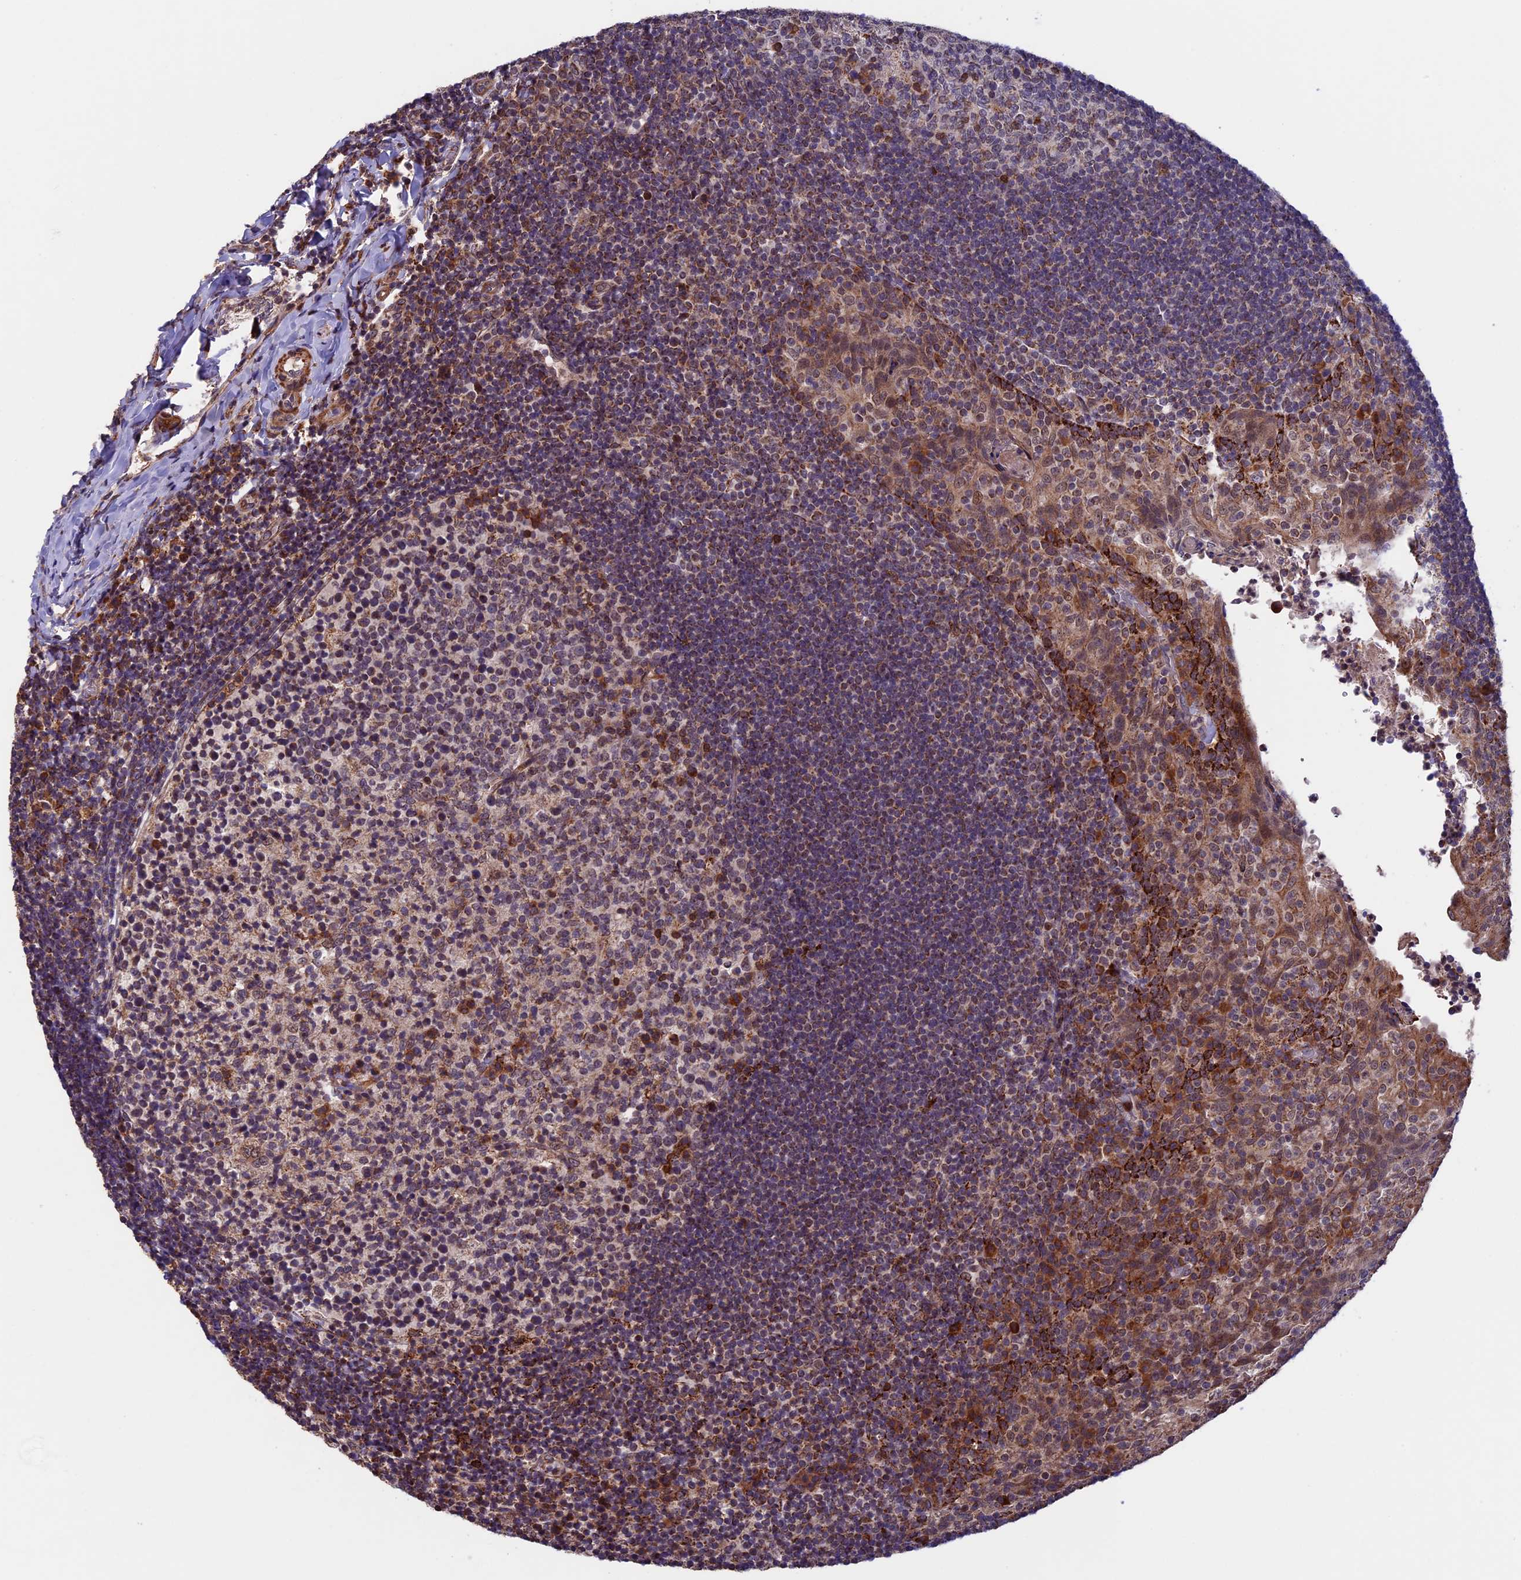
{"staining": {"intensity": "moderate", "quantity": "25%-75%", "location": "cytoplasmic/membranous,nuclear"}, "tissue": "tonsil", "cell_type": "Germinal center cells", "image_type": "normal", "snomed": [{"axis": "morphology", "description": "Normal tissue, NOS"}, {"axis": "topography", "description": "Tonsil"}], "caption": "This is a histology image of immunohistochemistry staining of benign tonsil, which shows moderate expression in the cytoplasmic/membranous,nuclear of germinal center cells.", "gene": "RNF17", "patient": {"sex": "female", "age": 10}}